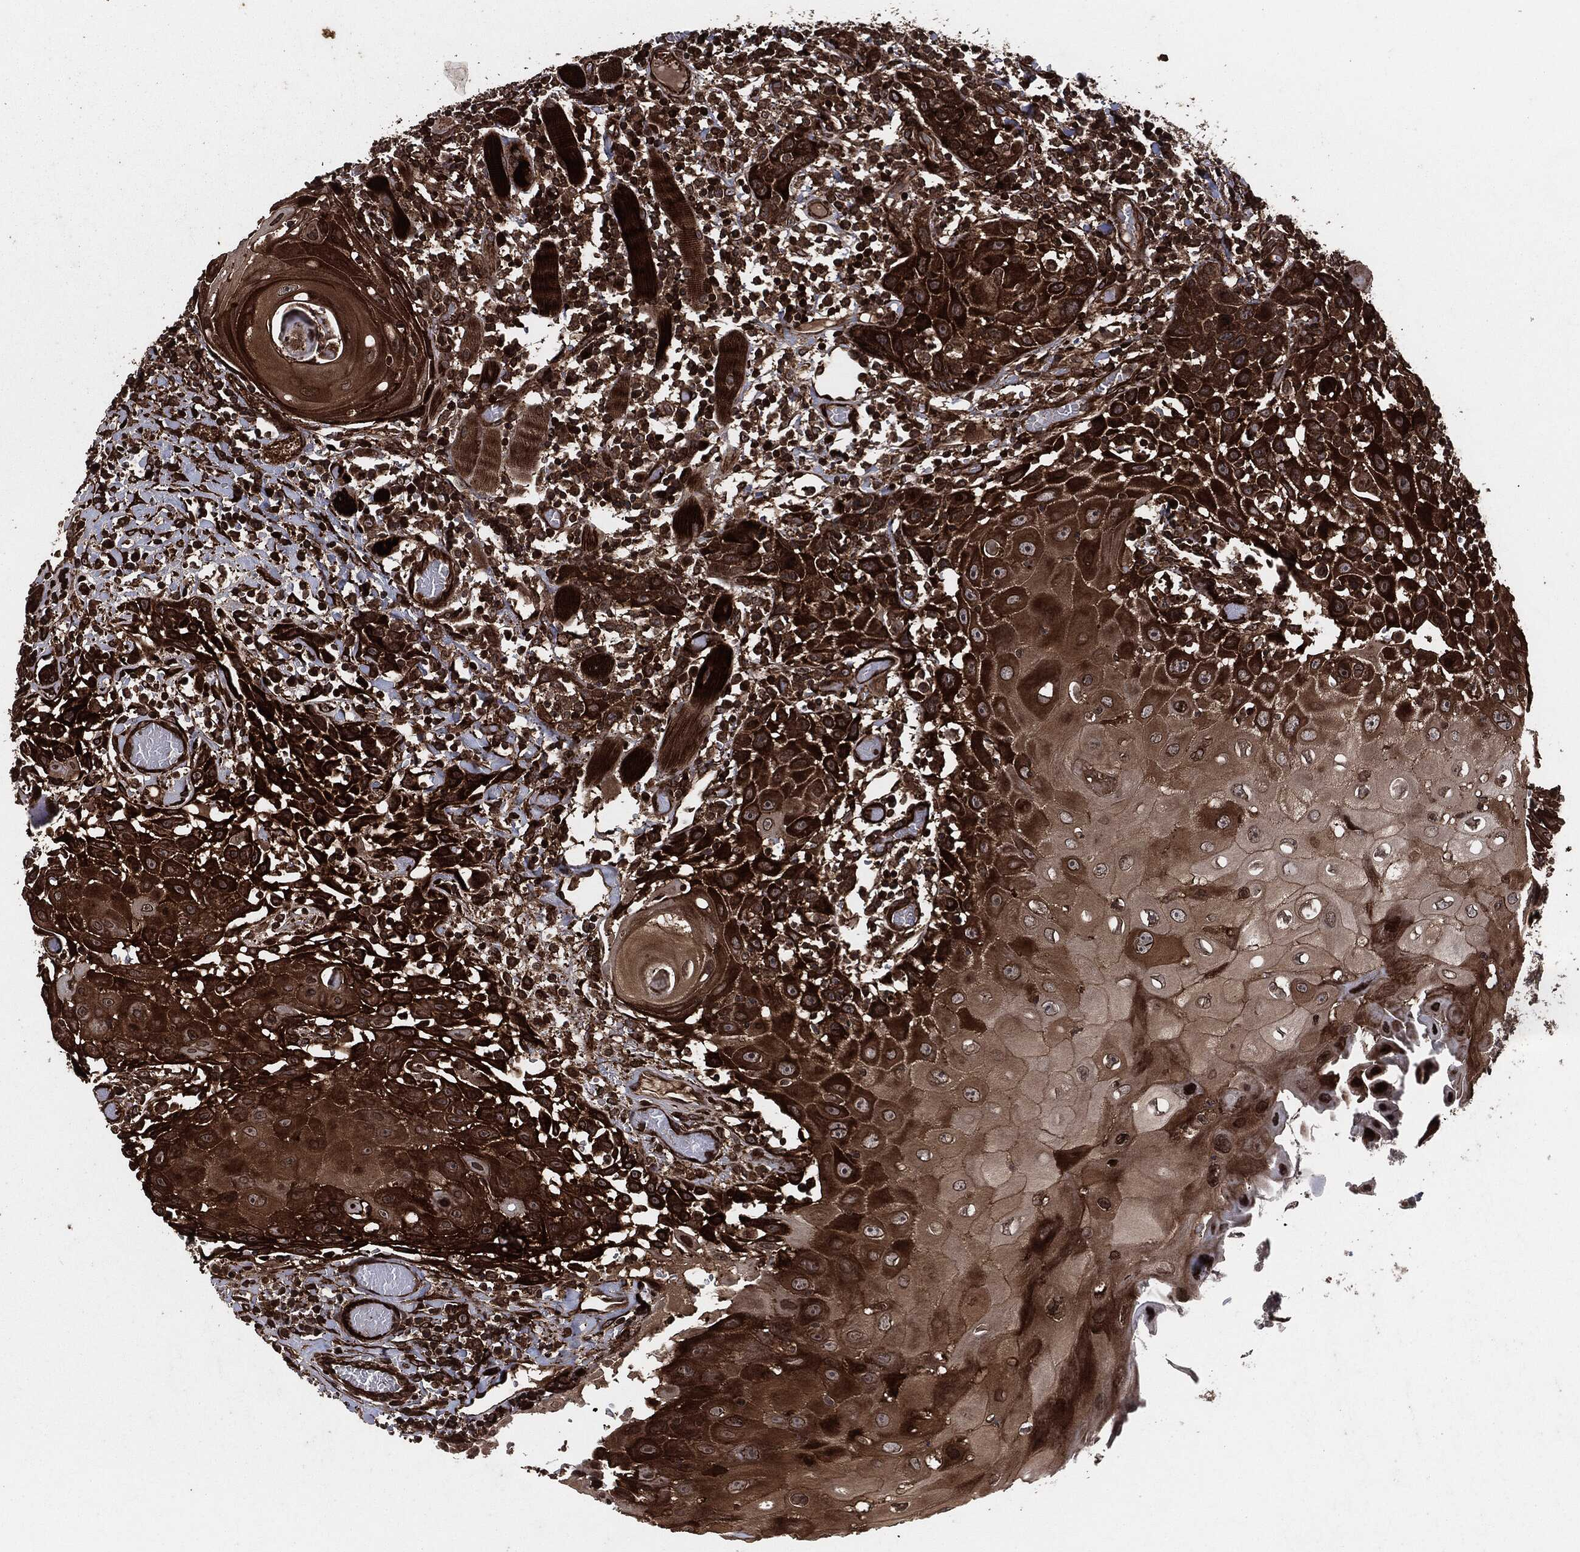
{"staining": {"intensity": "strong", "quantity": ">75%", "location": "cytoplasmic/membranous"}, "tissue": "head and neck cancer", "cell_type": "Tumor cells", "image_type": "cancer", "snomed": [{"axis": "morphology", "description": "Normal tissue, NOS"}, {"axis": "morphology", "description": "Squamous cell carcinoma, NOS"}, {"axis": "topography", "description": "Oral tissue"}, {"axis": "topography", "description": "Head-Neck"}], "caption": "Immunohistochemical staining of human head and neck squamous cell carcinoma demonstrates high levels of strong cytoplasmic/membranous protein expression in about >75% of tumor cells.", "gene": "IFIT1", "patient": {"sex": "male", "age": 71}}